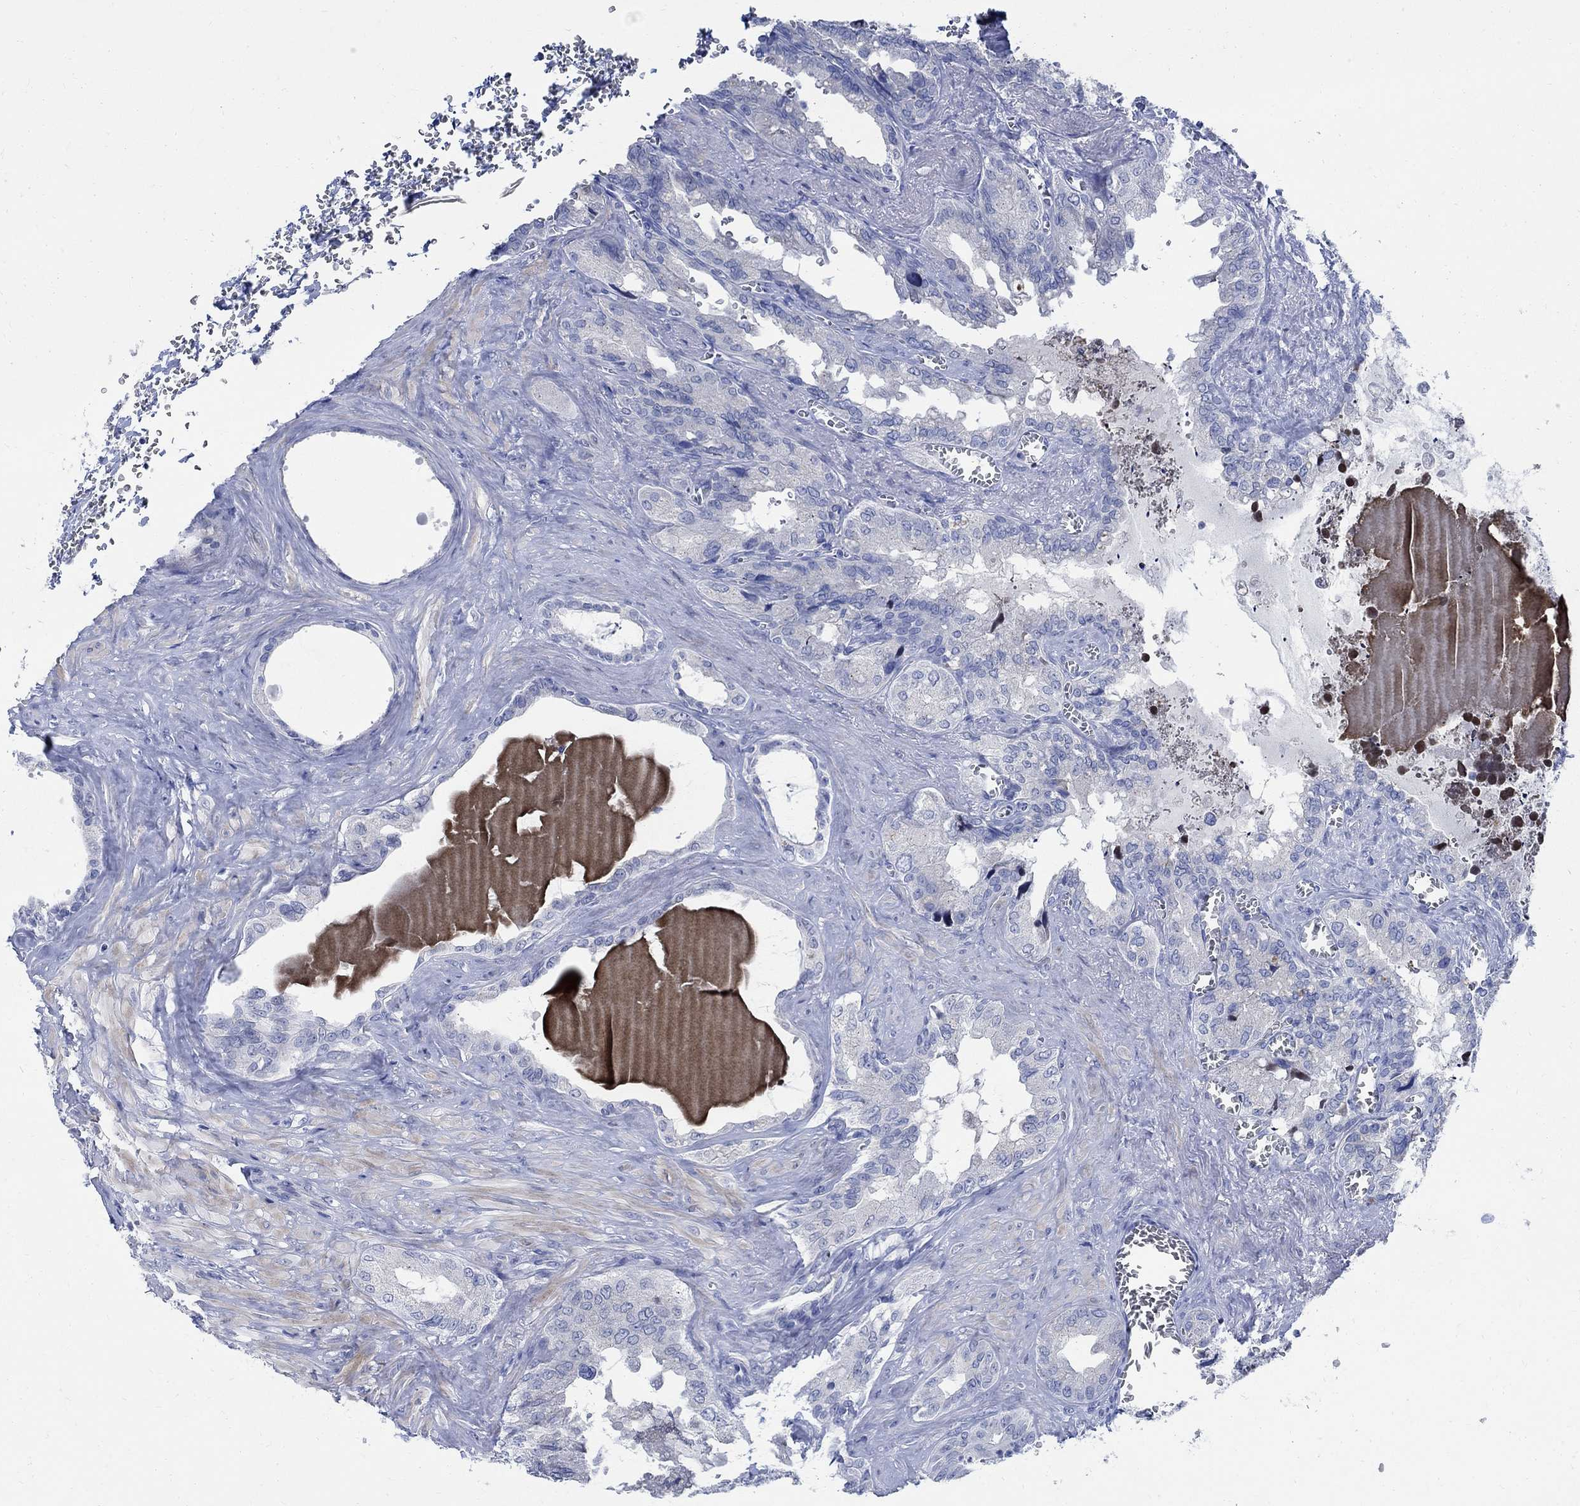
{"staining": {"intensity": "negative", "quantity": "none", "location": "none"}, "tissue": "seminal vesicle", "cell_type": "Glandular cells", "image_type": "normal", "snomed": [{"axis": "morphology", "description": "Normal tissue, NOS"}, {"axis": "topography", "description": "Seminal veicle"}], "caption": "Seminal vesicle stained for a protein using immunohistochemistry (IHC) demonstrates no expression glandular cells.", "gene": "CAMK2N1", "patient": {"sex": "male", "age": 72}}